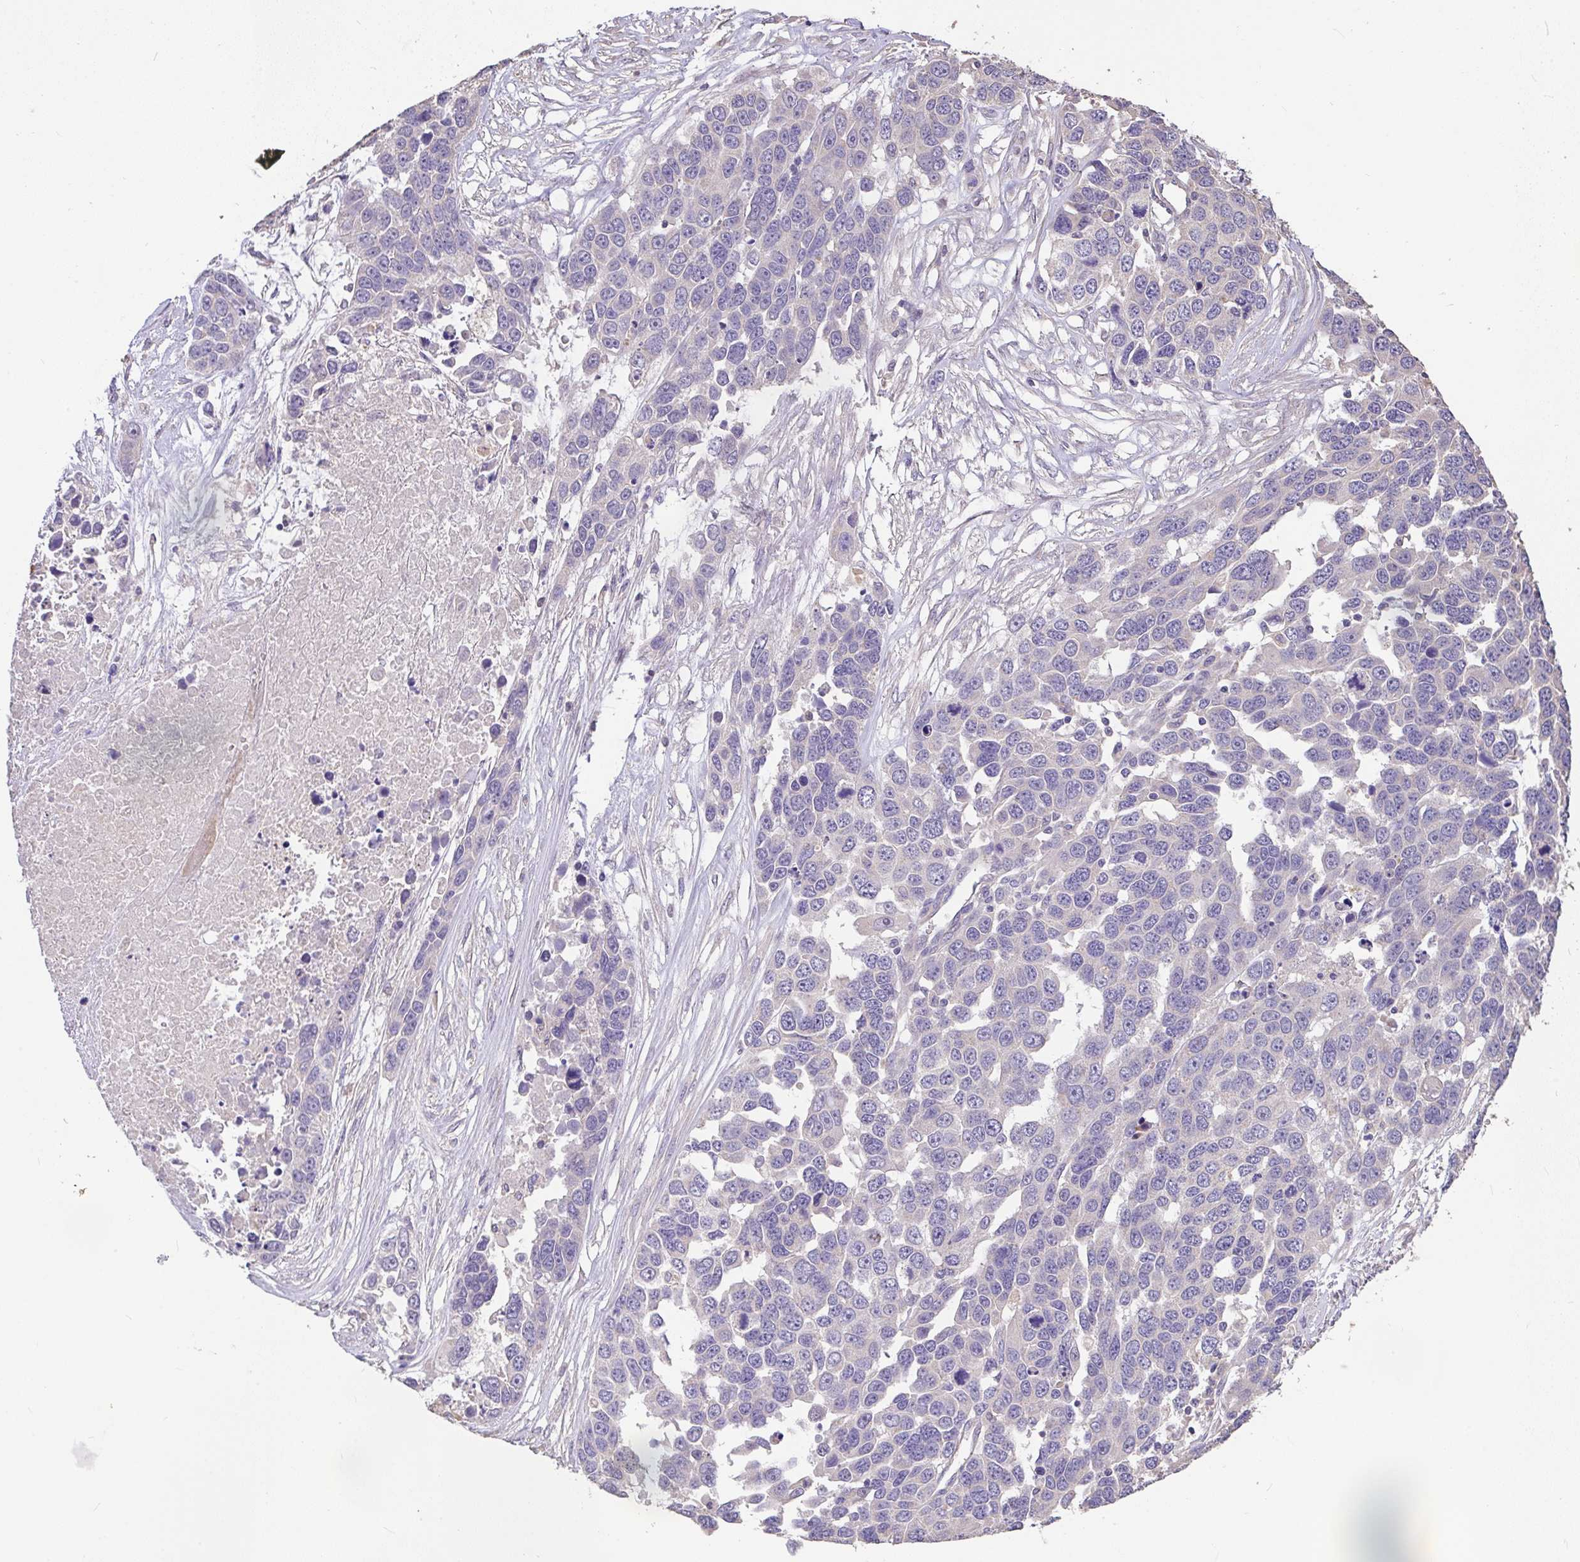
{"staining": {"intensity": "negative", "quantity": "none", "location": "none"}, "tissue": "ovarian cancer", "cell_type": "Tumor cells", "image_type": "cancer", "snomed": [{"axis": "morphology", "description": "Cystadenocarcinoma, serous, NOS"}, {"axis": "topography", "description": "Ovary"}], "caption": "Human ovarian cancer (serous cystadenocarcinoma) stained for a protein using immunohistochemistry demonstrates no positivity in tumor cells.", "gene": "FCER1A", "patient": {"sex": "female", "age": 76}}